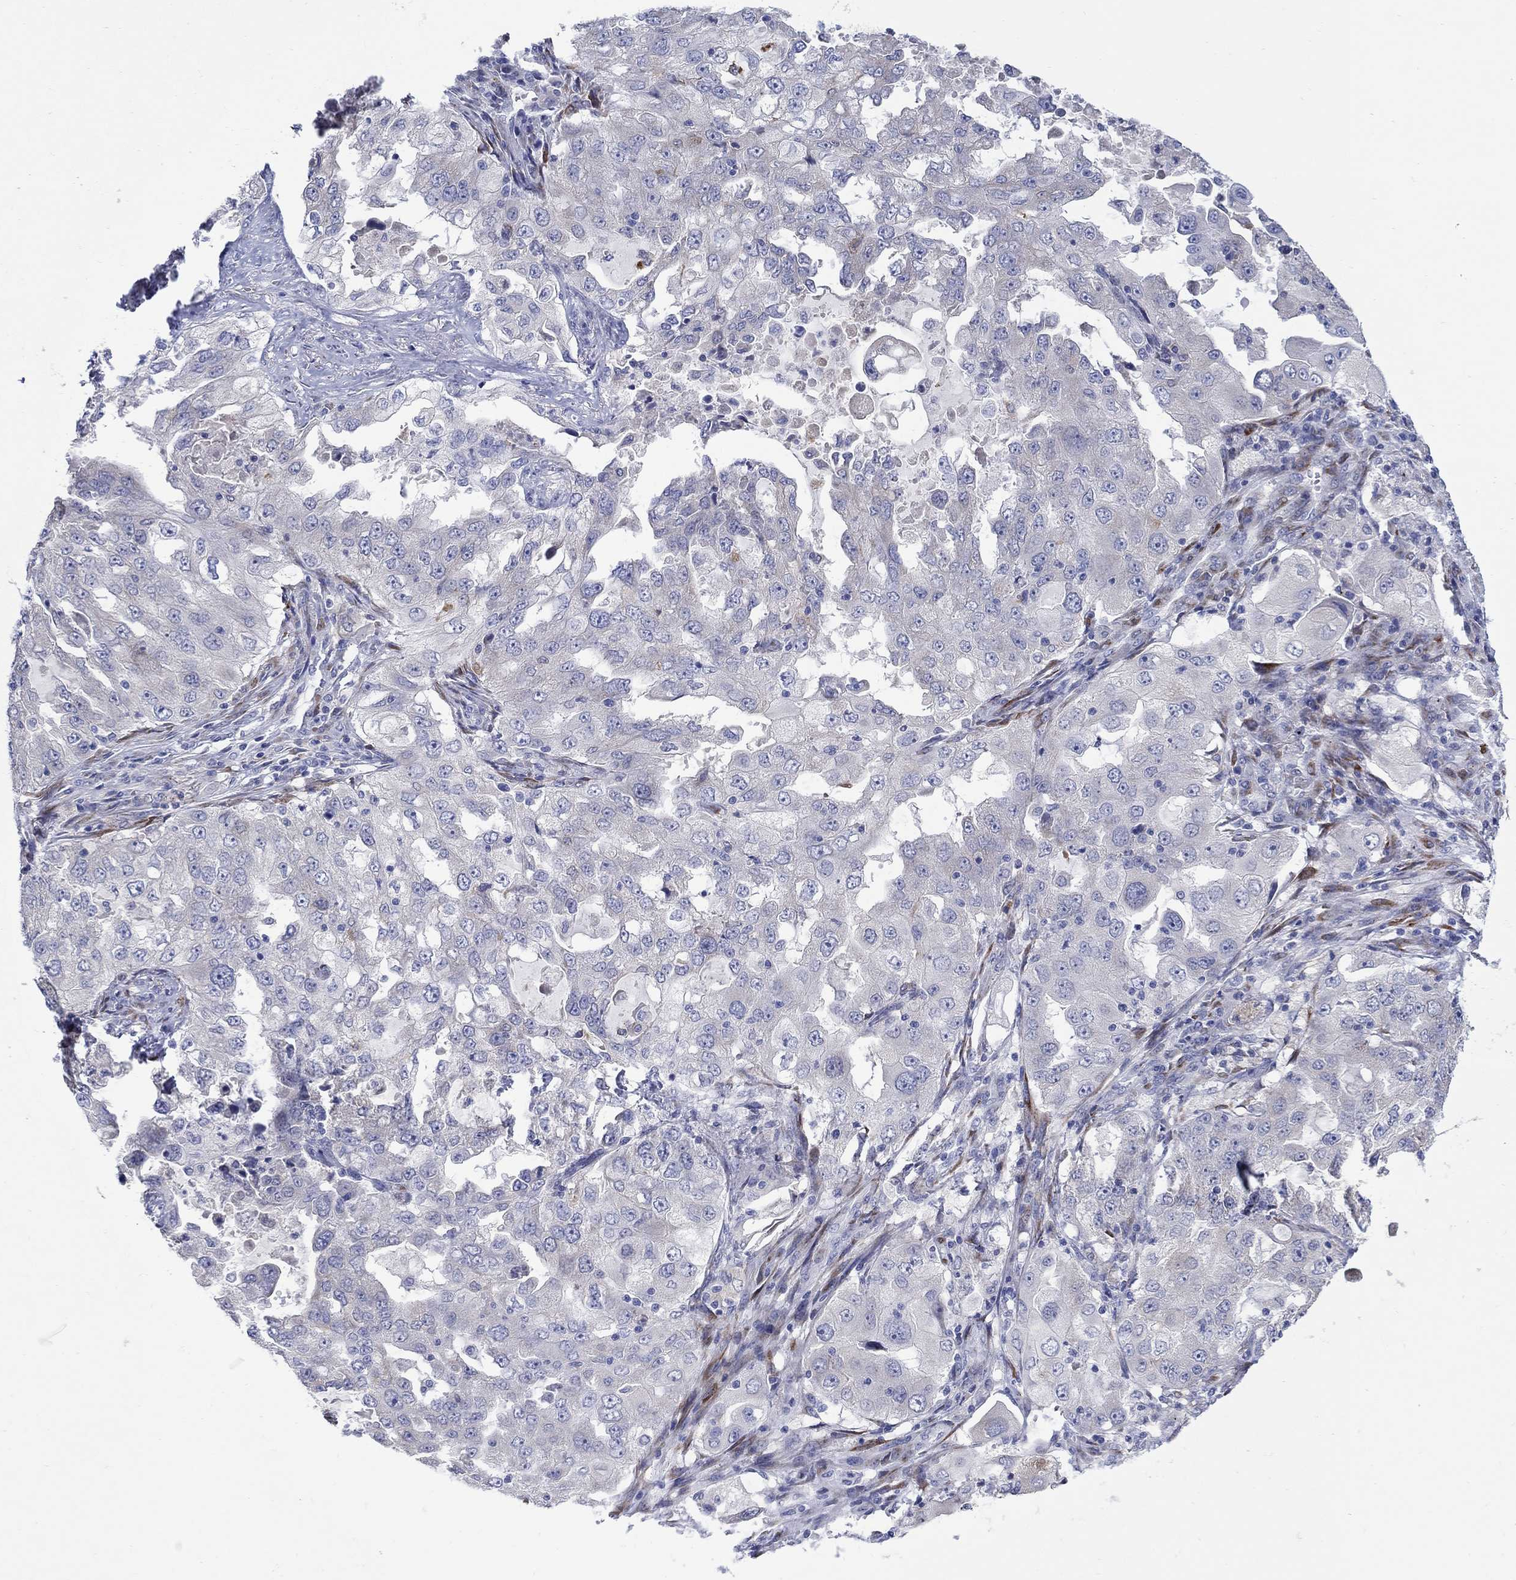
{"staining": {"intensity": "negative", "quantity": "none", "location": "none"}, "tissue": "lung cancer", "cell_type": "Tumor cells", "image_type": "cancer", "snomed": [{"axis": "morphology", "description": "Adenocarcinoma, NOS"}, {"axis": "topography", "description": "Lung"}], "caption": "A high-resolution photomicrograph shows immunohistochemistry (IHC) staining of lung cancer, which demonstrates no significant expression in tumor cells. The staining is performed using DAB brown chromogen with nuclei counter-stained in using hematoxylin.", "gene": "REEP2", "patient": {"sex": "female", "age": 61}}